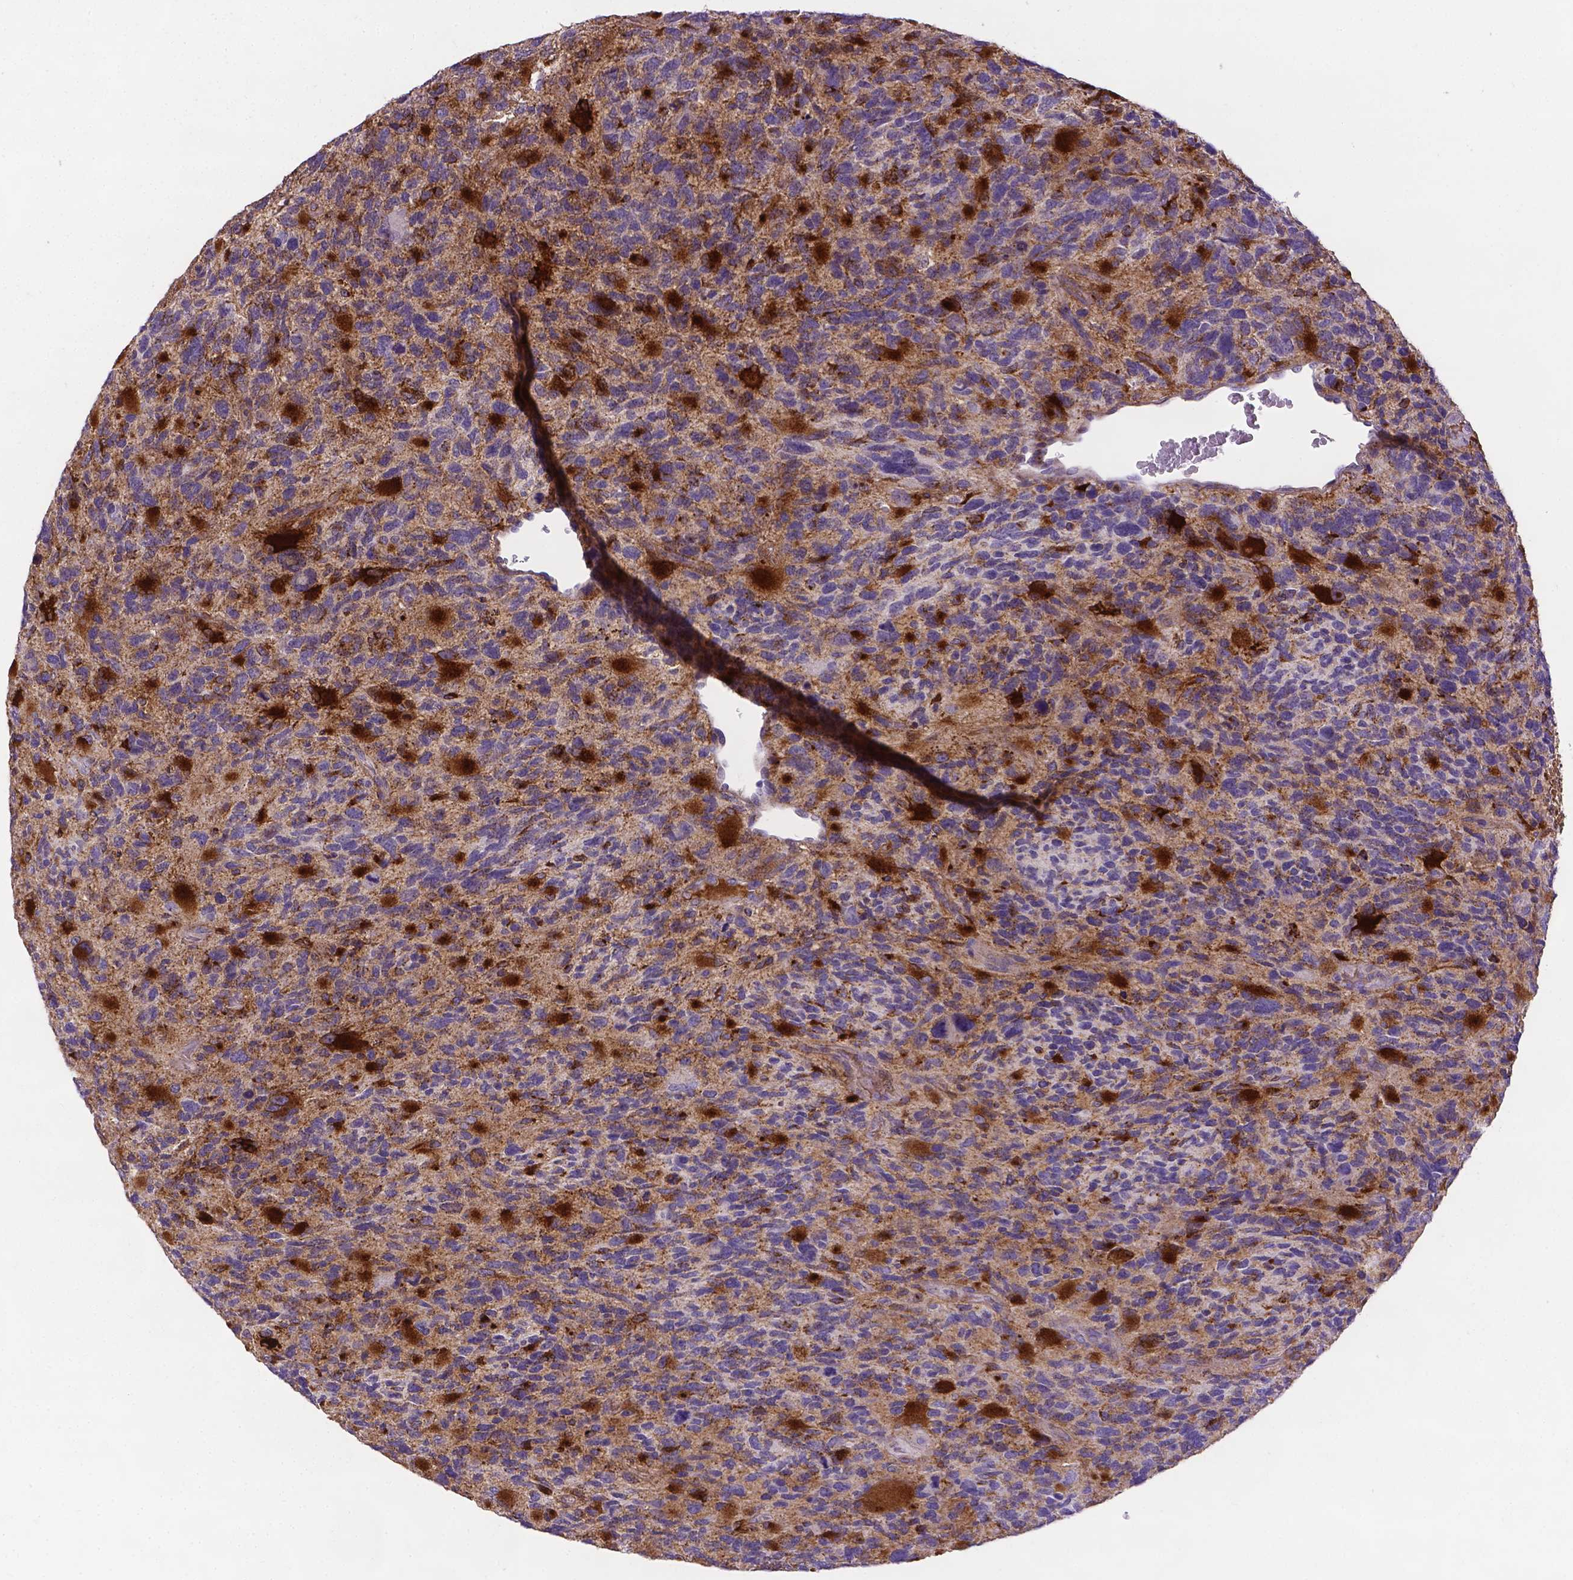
{"staining": {"intensity": "weak", "quantity": "25%-75%", "location": "cytoplasmic/membranous"}, "tissue": "glioma", "cell_type": "Tumor cells", "image_type": "cancer", "snomed": [{"axis": "morphology", "description": "Glioma, malignant, High grade"}, {"axis": "topography", "description": "Brain"}], "caption": "A high-resolution histopathology image shows IHC staining of glioma, which displays weak cytoplasmic/membranous positivity in approximately 25%-75% of tumor cells.", "gene": "APOE", "patient": {"sex": "female", "age": 71}}